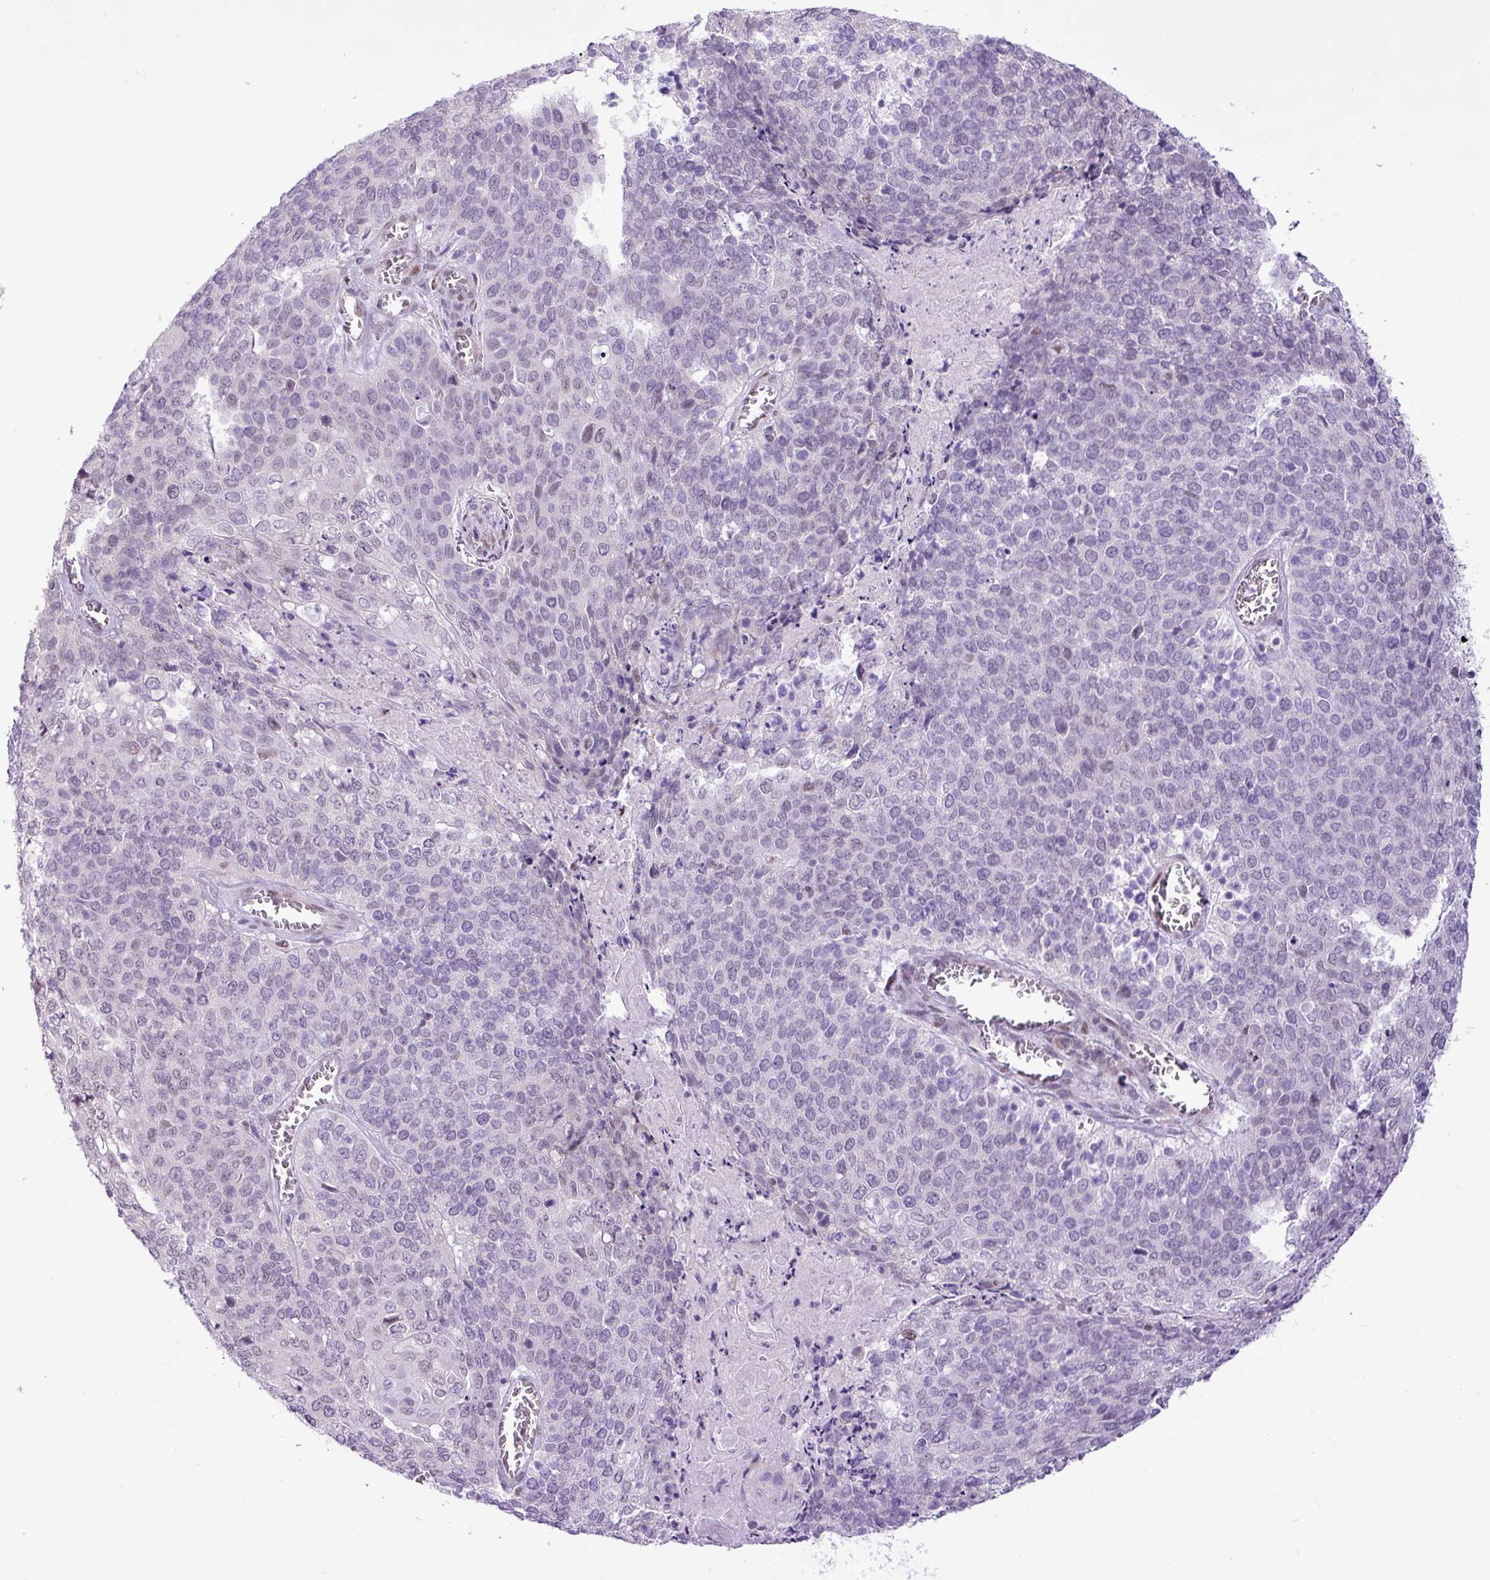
{"staining": {"intensity": "negative", "quantity": "none", "location": "none"}, "tissue": "cervical cancer", "cell_type": "Tumor cells", "image_type": "cancer", "snomed": [{"axis": "morphology", "description": "Squamous cell carcinoma, NOS"}, {"axis": "topography", "description": "Cervix"}], "caption": "The micrograph shows no staining of tumor cells in cervical cancer.", "gene": "ELOA2", "patient": {"sex": "female", "age": 39}}